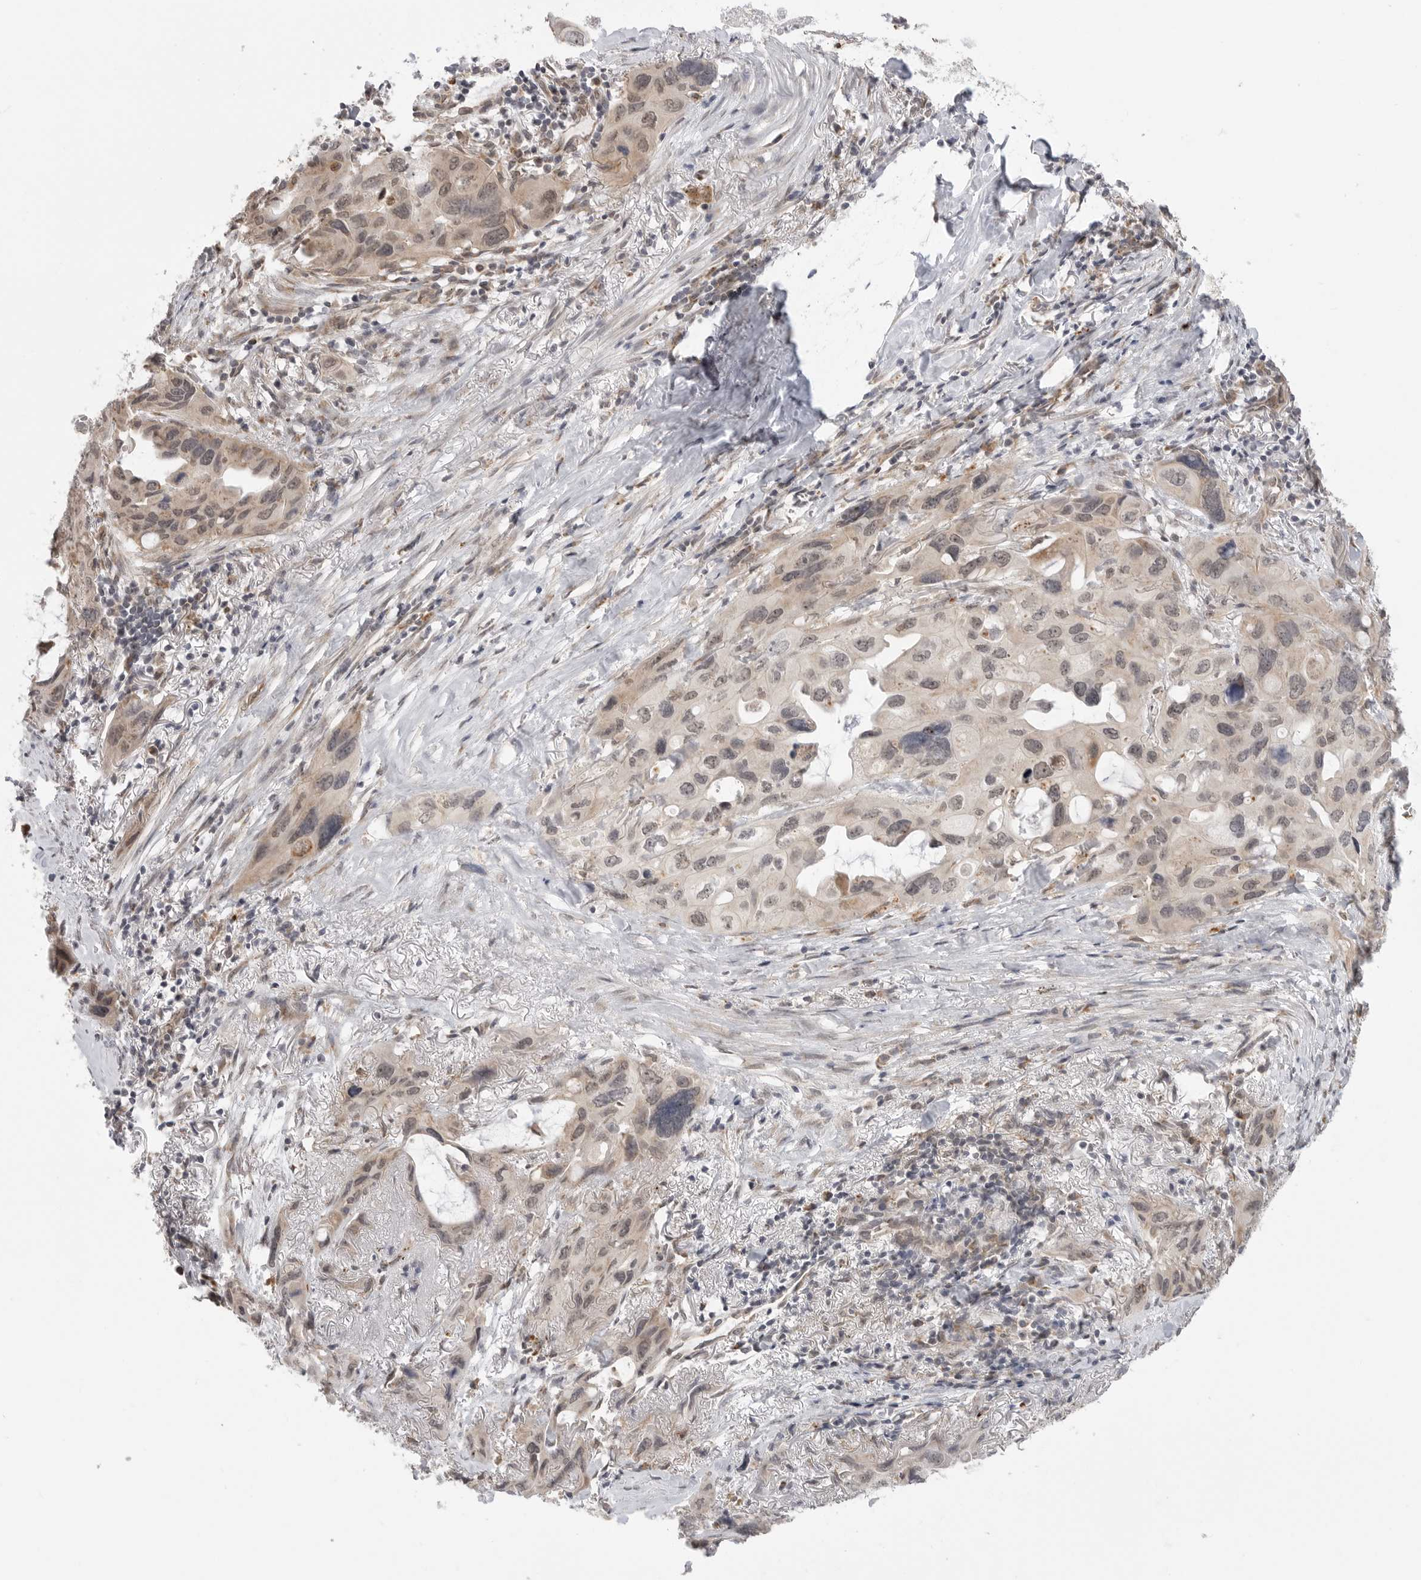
{"staining": {"intensity": "weak", "quantity": "25%-75%", "location": "cytoplasmic/membranous"}, "tissue": "lung cancer", "cell_type": "Tumor cells", "image_type": "cancer", "snomed": [{"axis": "morphology", "description": "Squamous cell carcinoma, NOS"}, {"axis": "topography", "description": "Lung"}], "caption": "There is low levels of weak cytoplasmic/membranous staining in tumor cells of lung cancer, as demonstrated by immunohistochemical staining (brown color).", "gene": "KALRN", "patient": {"sex": "female", "age": 73}}